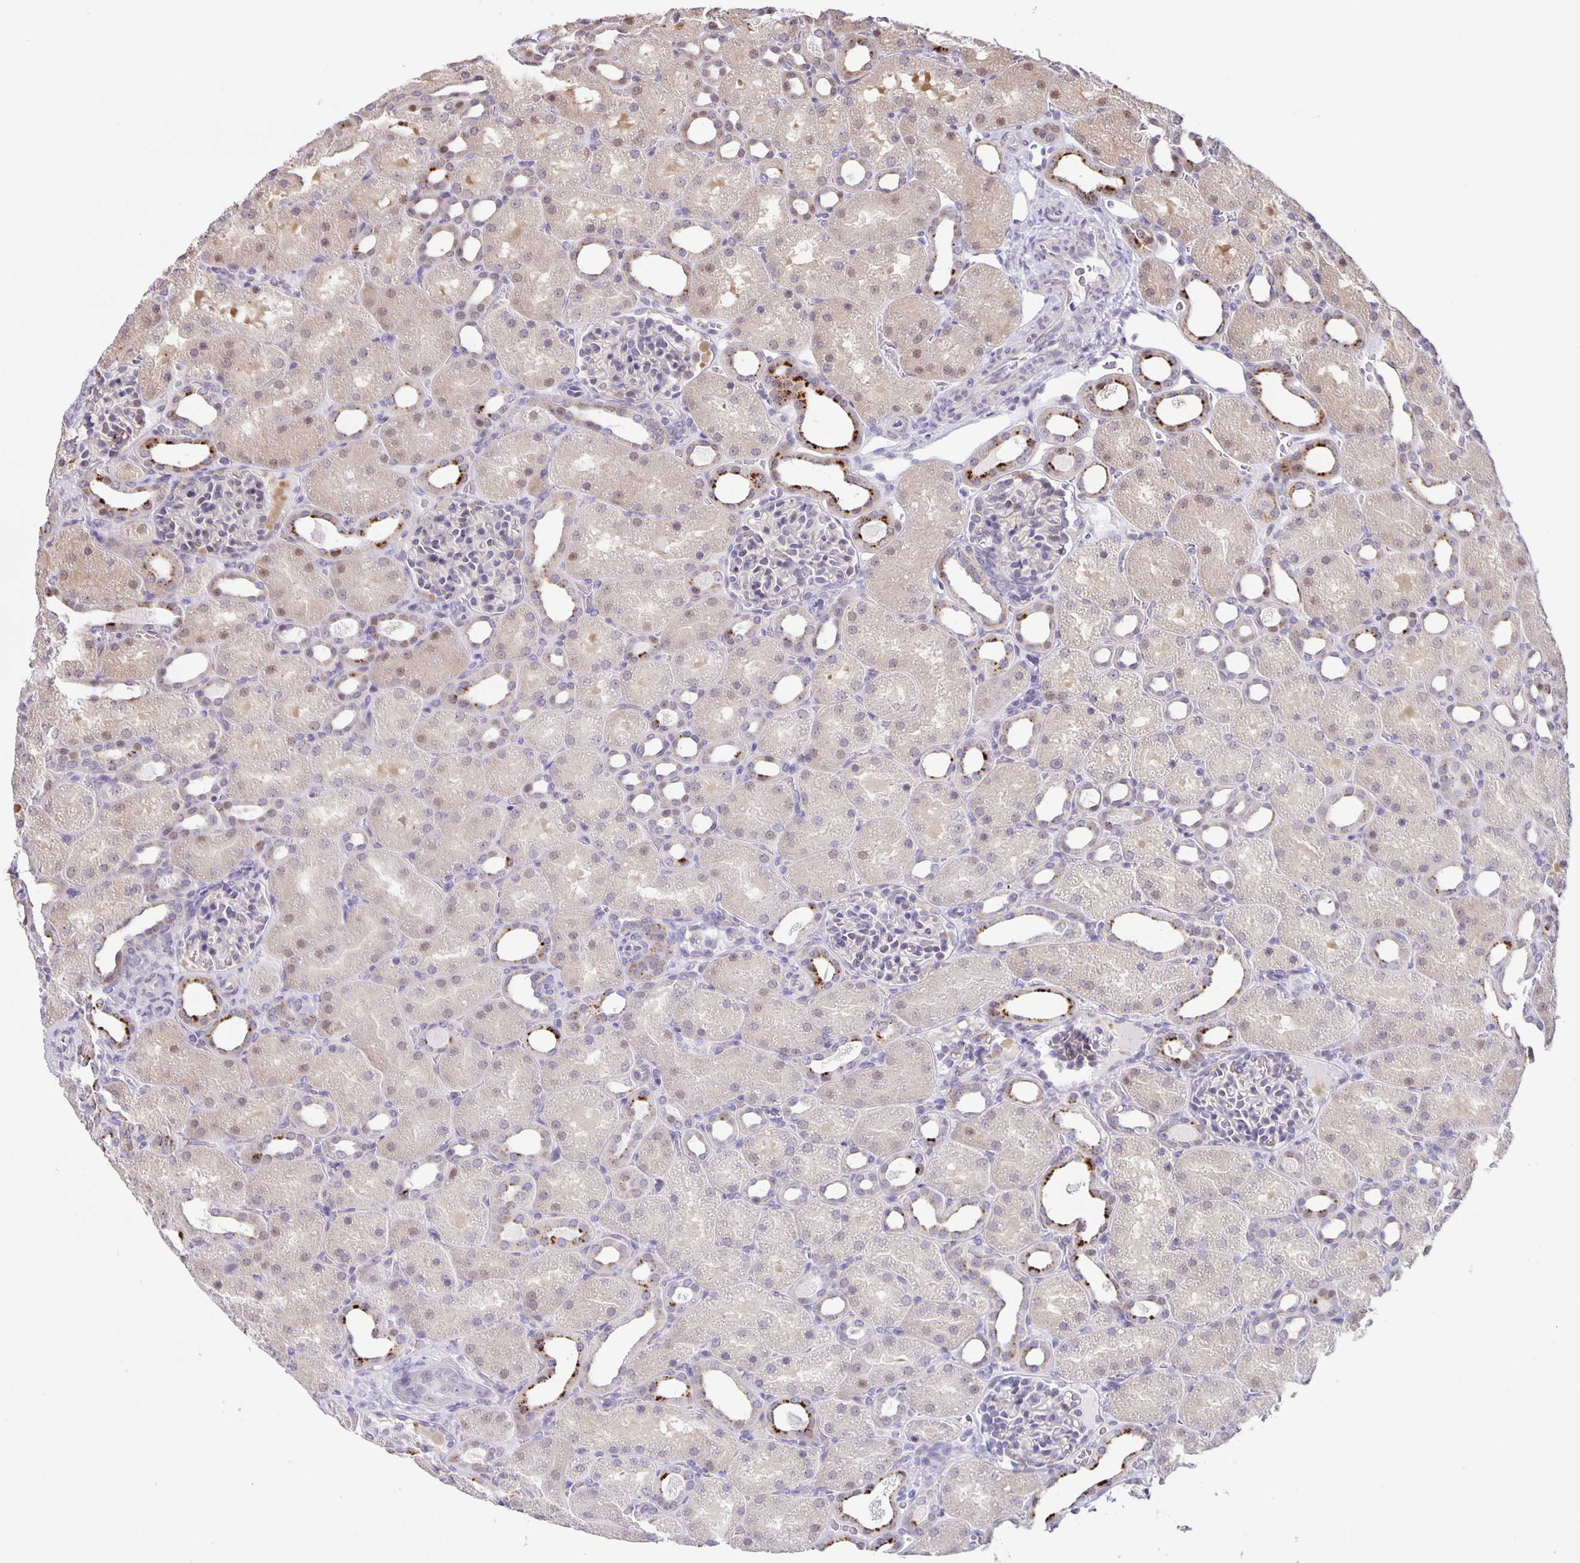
{"staining": {"intensity": "moderate", "quantity": "<25%", "location": "nuclear"}, "tissue": "kidney", "cell_type": "Cells in glomeruli", "image_type": "normal", "snomed": [{"axis": "morphology", "description": "Normal tissue, NOS"}, {"axis": "topography", "description": "Kidney"}], "caption": "Immunohistochemistry (IHC) photomicrograph of benign kidney: kidney stained using IHC reveals low levels of moderate protein expression localized specifically in the nuclear of cells in glomeruli, appearing as a nuclear brown color.", "gene": "MAPK12", "patient": {"sex": "male", "age": 2}}